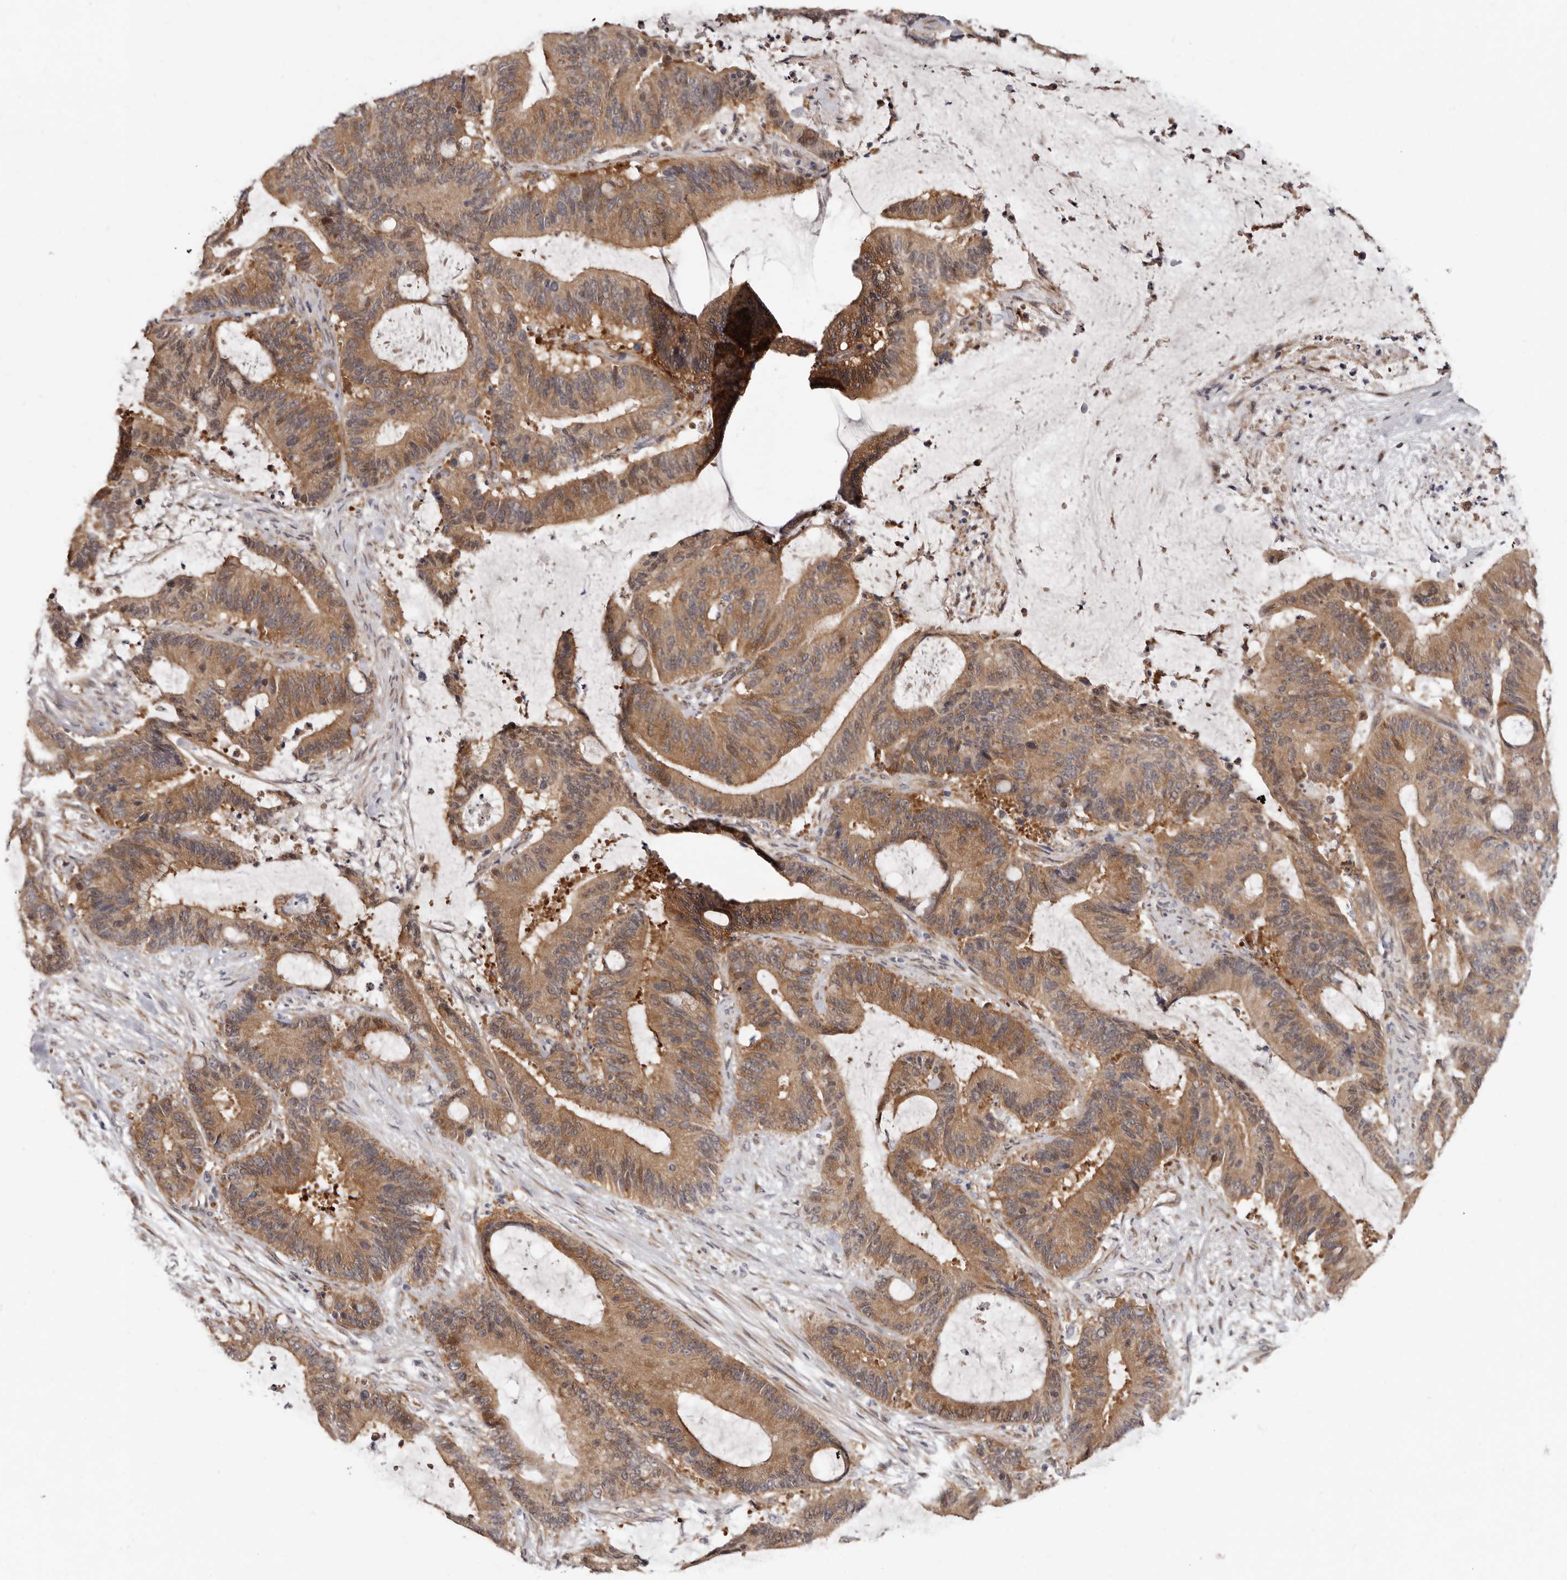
{"staining": {"intensity": "moderate", "quantity": ">75%", "location": "cytoplasmic/membranous"}, "tissue": "liver cancer", "cell_type": "Tumor cells", "image_type": "cancer", "snomed": [{"axis": "morphology", "description": "Normal tissue, NOS"}, {"axis": "morphology", "description": "Cholangiocarcinoma"}, {"axis": "topography", "description": "Liver"}, {"axis": "topography", "description": "Peripheral nerve tissue"}], "caption": "Immunohistochemistry (IHC) micrograph of liver cancer stained for a protein (brown), which shows medium levels of moderate cytoplasmic/membranous staining in about >75% of tumor cells.", "gene": "SBDS", "patient": {"sex": "female", "age": 73}}